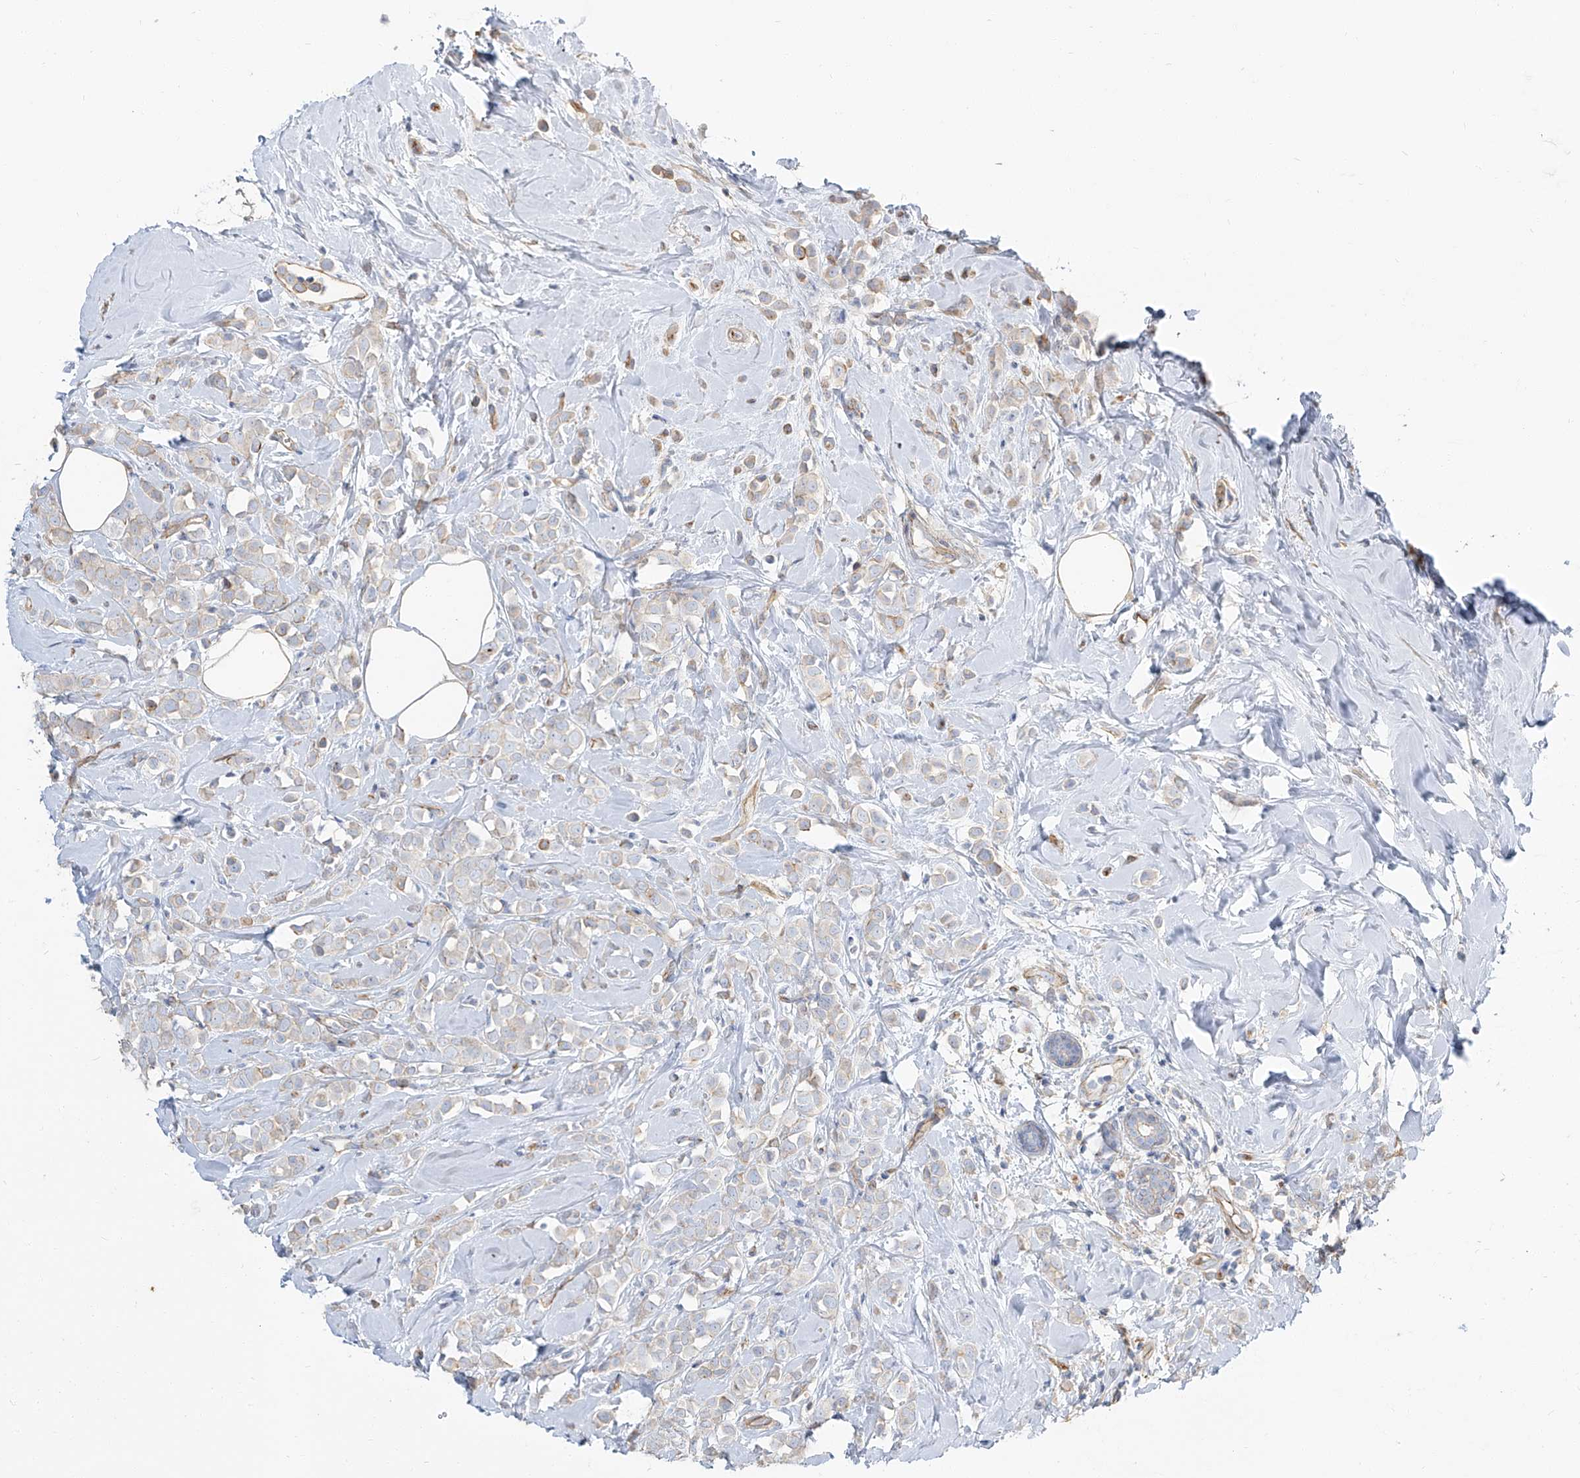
{"staining": {"intensity": "negative", "quantity": "none", "location": "none"}, "tissue": "breast cancer", "cell_type": "Tumor cells", "image_type": "cancer", "snomed": [{"axis": "morphology", "description": "Lobular carcinoma"}, {"axis": "topography", "description": "Breast"}], "caption": "Immunohistochemical staining of breast lobular carcinoma demonstrates no significant expression in tumor cells.", "gene": "TXLNB", "patient": {"sex": "female", "age": 47}}